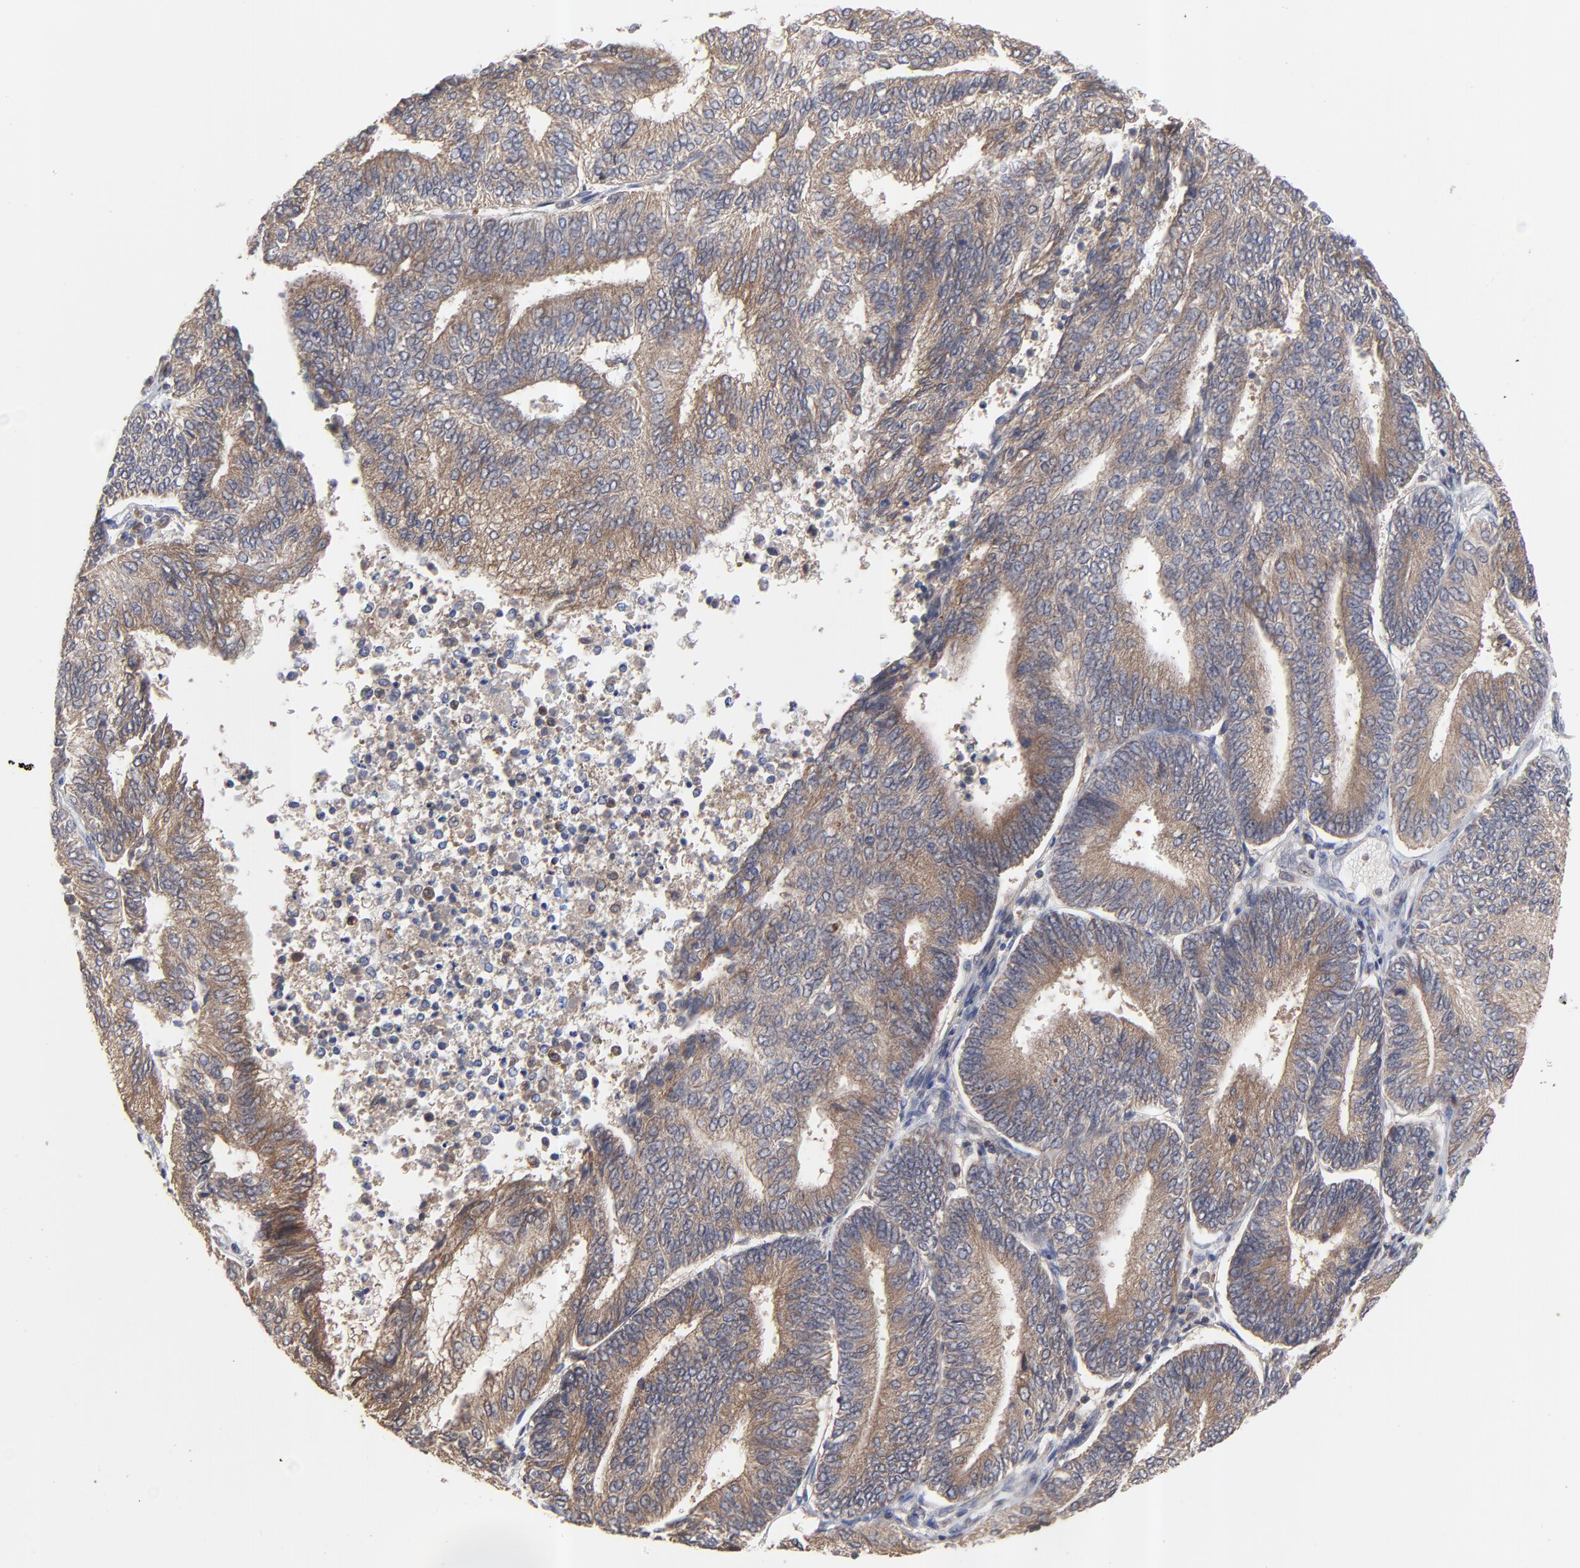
{"staining": {"intensity": "moderate", "quantity": ">75%", "location": "cytoplasmic/membranous"}, "tissue": "endometrial cancer", "cell_type": "Tumor cells", "image_type": "cancer", "snomed": [{"axis": "morphology", "description": "Adenocarcinoma, NOS"}, {"axis": "topography", "description": "Endometrium"}], "caption": "Endometrial cancer (adenocarcinoma) stained for a protein exhibits moderate cytoplasmic/membranous positivity in tumor cells.", "gene": "RAB9A", "patient": {"sex": "female", "age": 55}}